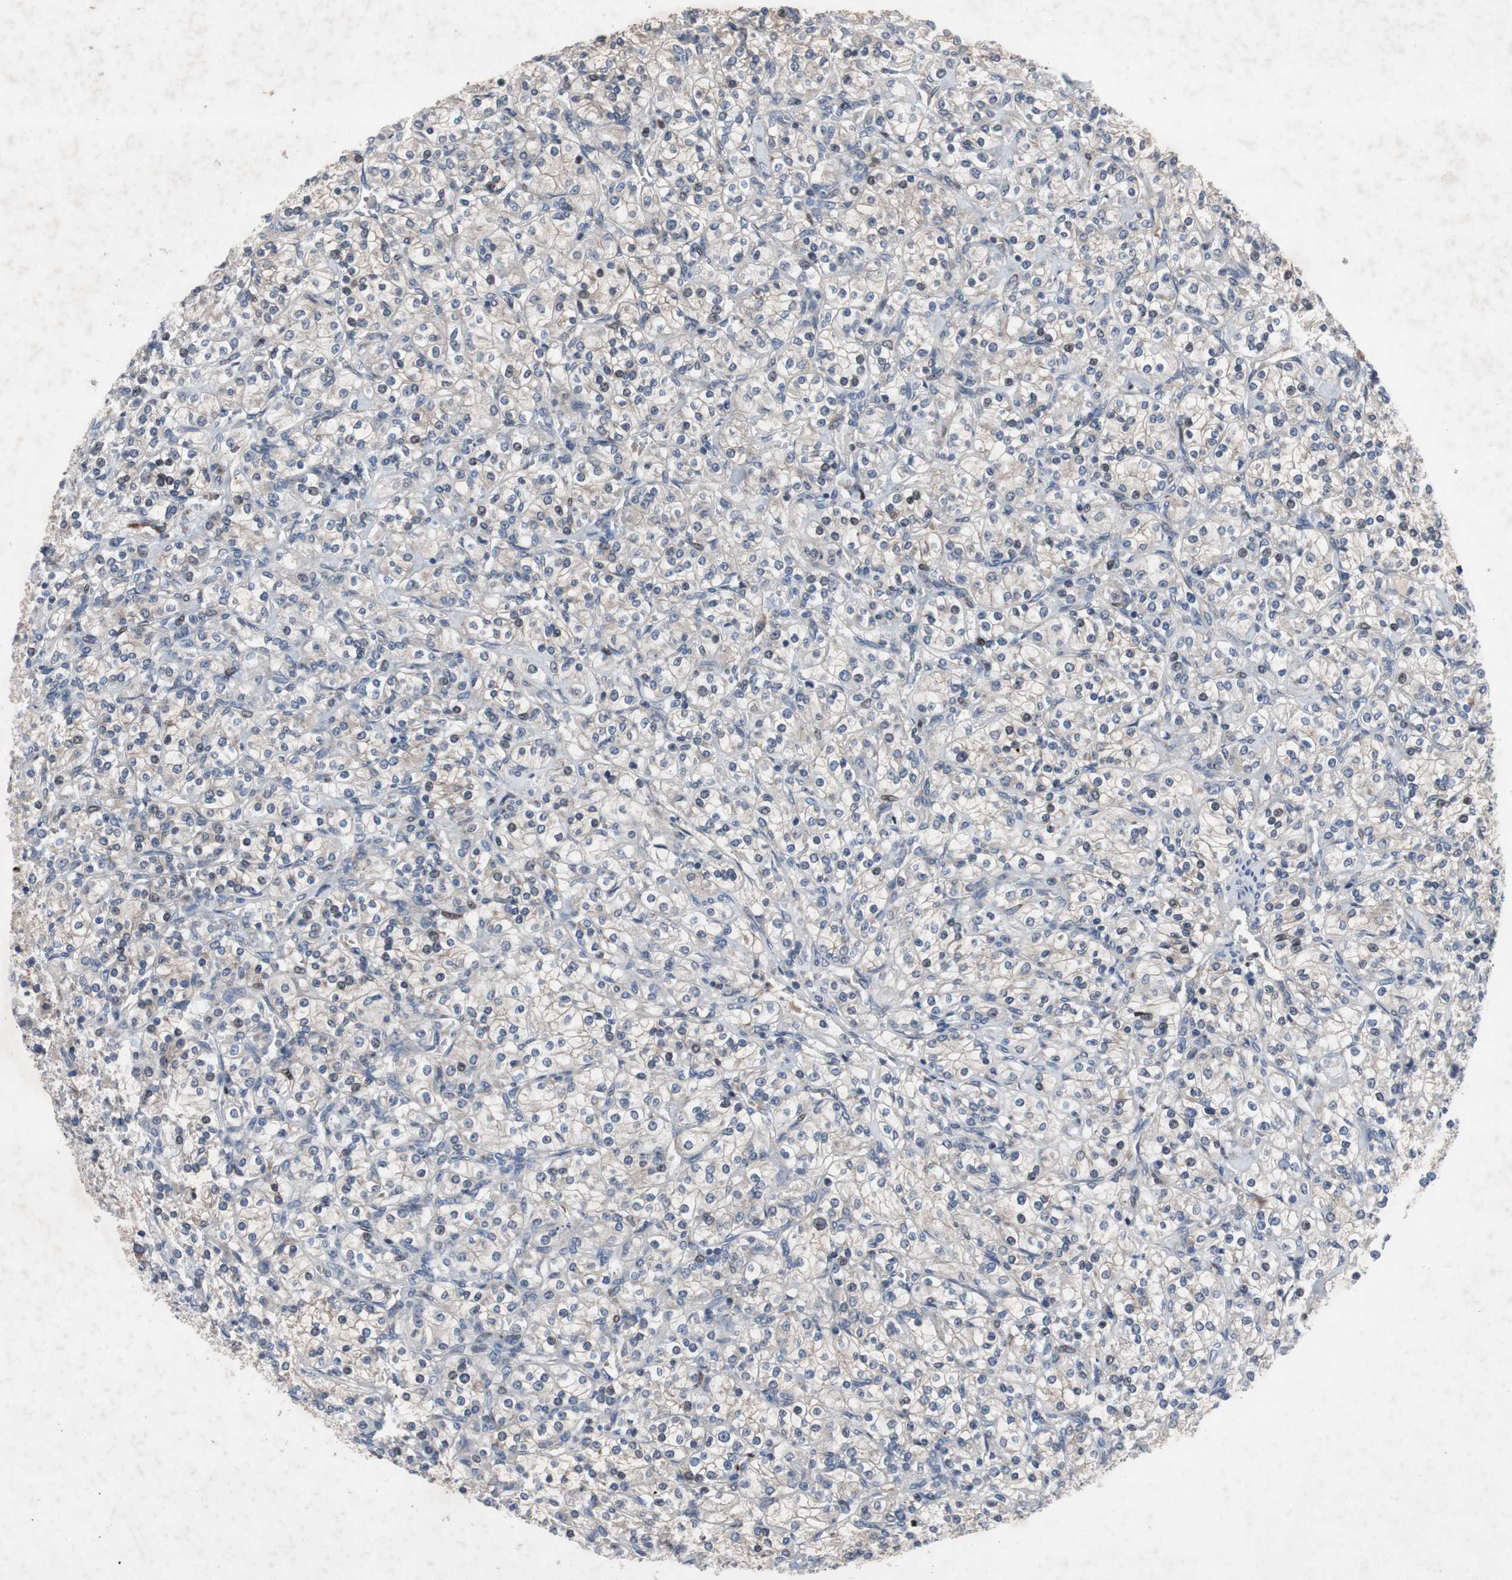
{"staining": {"intensity": "weak", "quantity": "<25%", "location": "cytoplasmic/membranous,nuclear"}, "tissue": "renal cancer", "cell_type": "Tumor cells", "image_type": "cancer", "snomed": [{"axis": "morphology", "description": "Adenocarcinoma, NOS"}, {"axis": "topography", "description": "Kidney"}], "caption": "A high-resolution histopathology image shows immunohistochemistry staining of renal cancer (adenocarcinoma), which demonstrates no significant staining in tumor cells. (DAB immunohistochemistry (IHC), high magnification).", "gene": "MUTYH", "patient": {"sex": "male", "age": 77}}